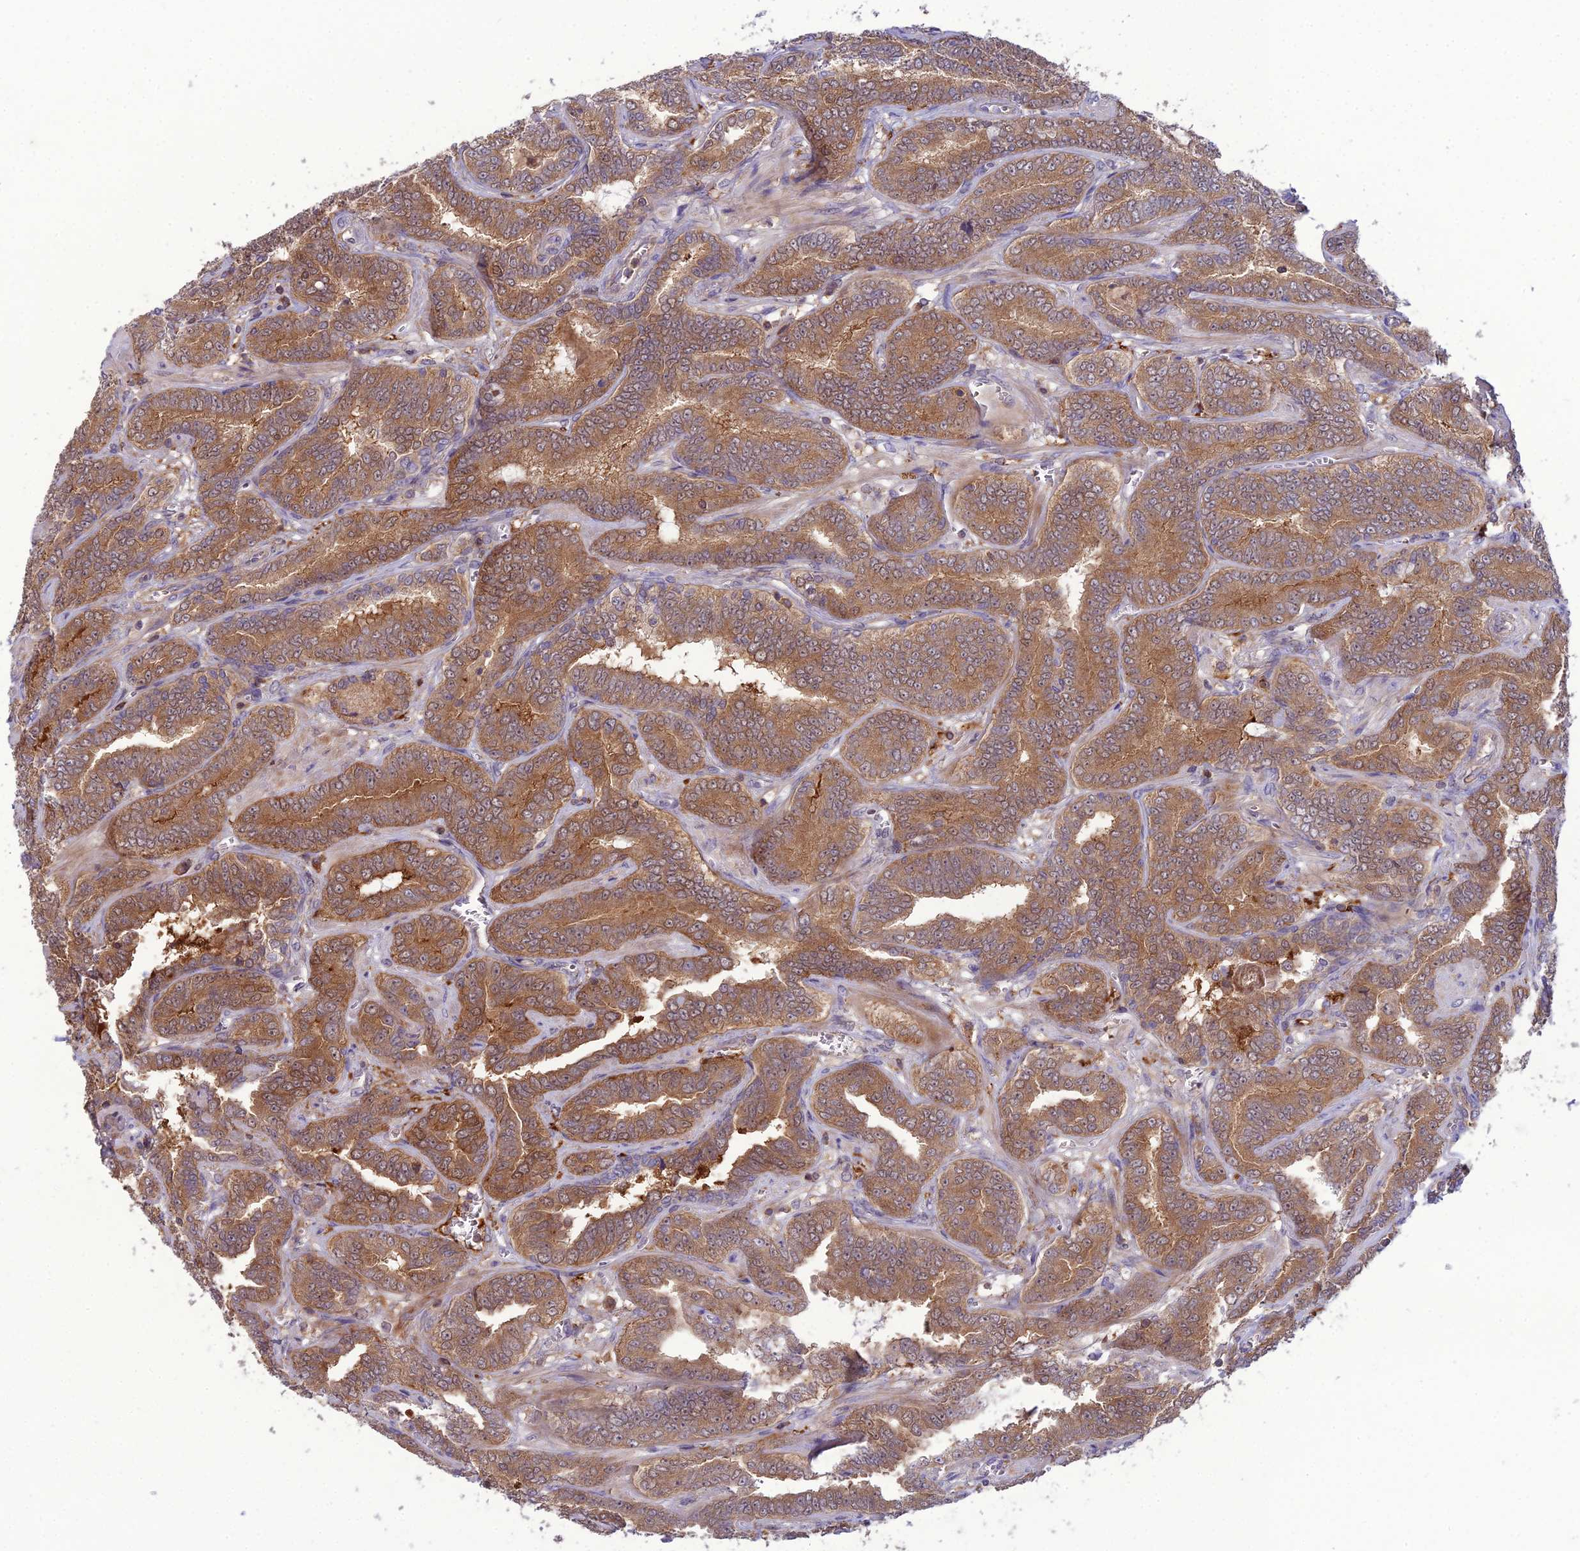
{"staining": {"intensity": "moderate", "quantity": ">75%", "location": "cytoplasmic/membranous"}, "tissue": "prostate cancer", "cell_type": "Tumor cells", "image_type": "cancer", "snomed": [{"axis": "morphology", "description": "Adenocarcinoma, High grade"}, {"axis": "topography", "description": "Prostate"}], "caption": "A micrograph of high-grade adenocarcinoma (prostate) stained for a protein displays moderate cytoplasmic/membranous brown staining in tumor cells.", "gene": "GDF6", "patient": {"sex": "male", "age": 67}}